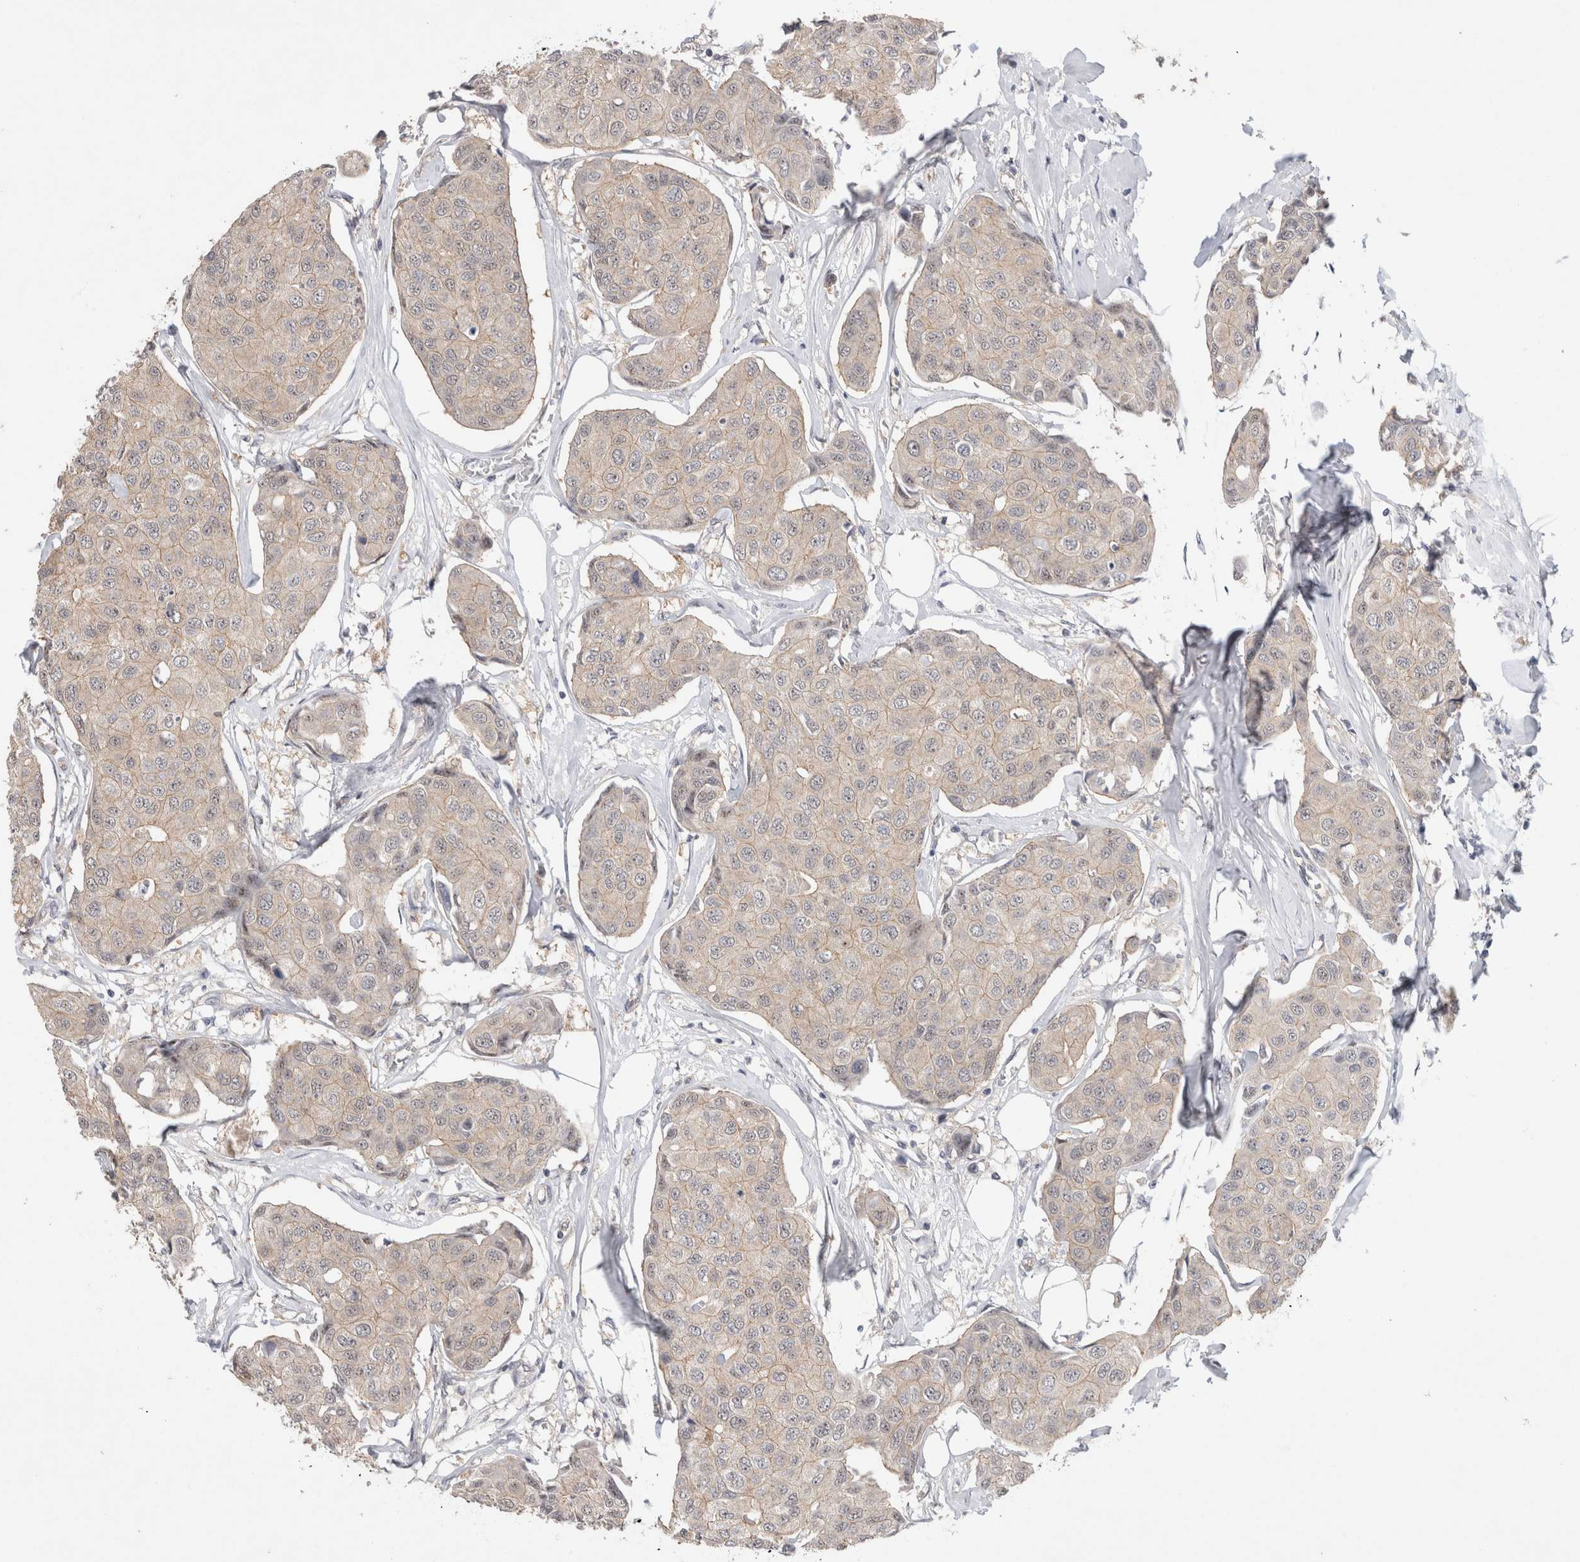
{"staining": {"intensity": "weak", "quantity": "<25%", "location": "cytoplasmic/membranous"}, "tissue": "breast cancer", "cell_type": "Tumor cells", "image_type": "cancer", "snomed": [{"axis": "morphology", "description": "Duct carcinoma"}, {"axis": "topography", "description": "Breast"}], "caption": "High magnification brightfield microscopy of breast cancer (intraductal carcinoma) stained with DAB (3,3'-diaminobenzidine) (brown) and counterstained with hematoxylin (blue): tumor cells show no significant expression.", "gene": "CERS3", "patient": {"sex": "female", "age": 80}}